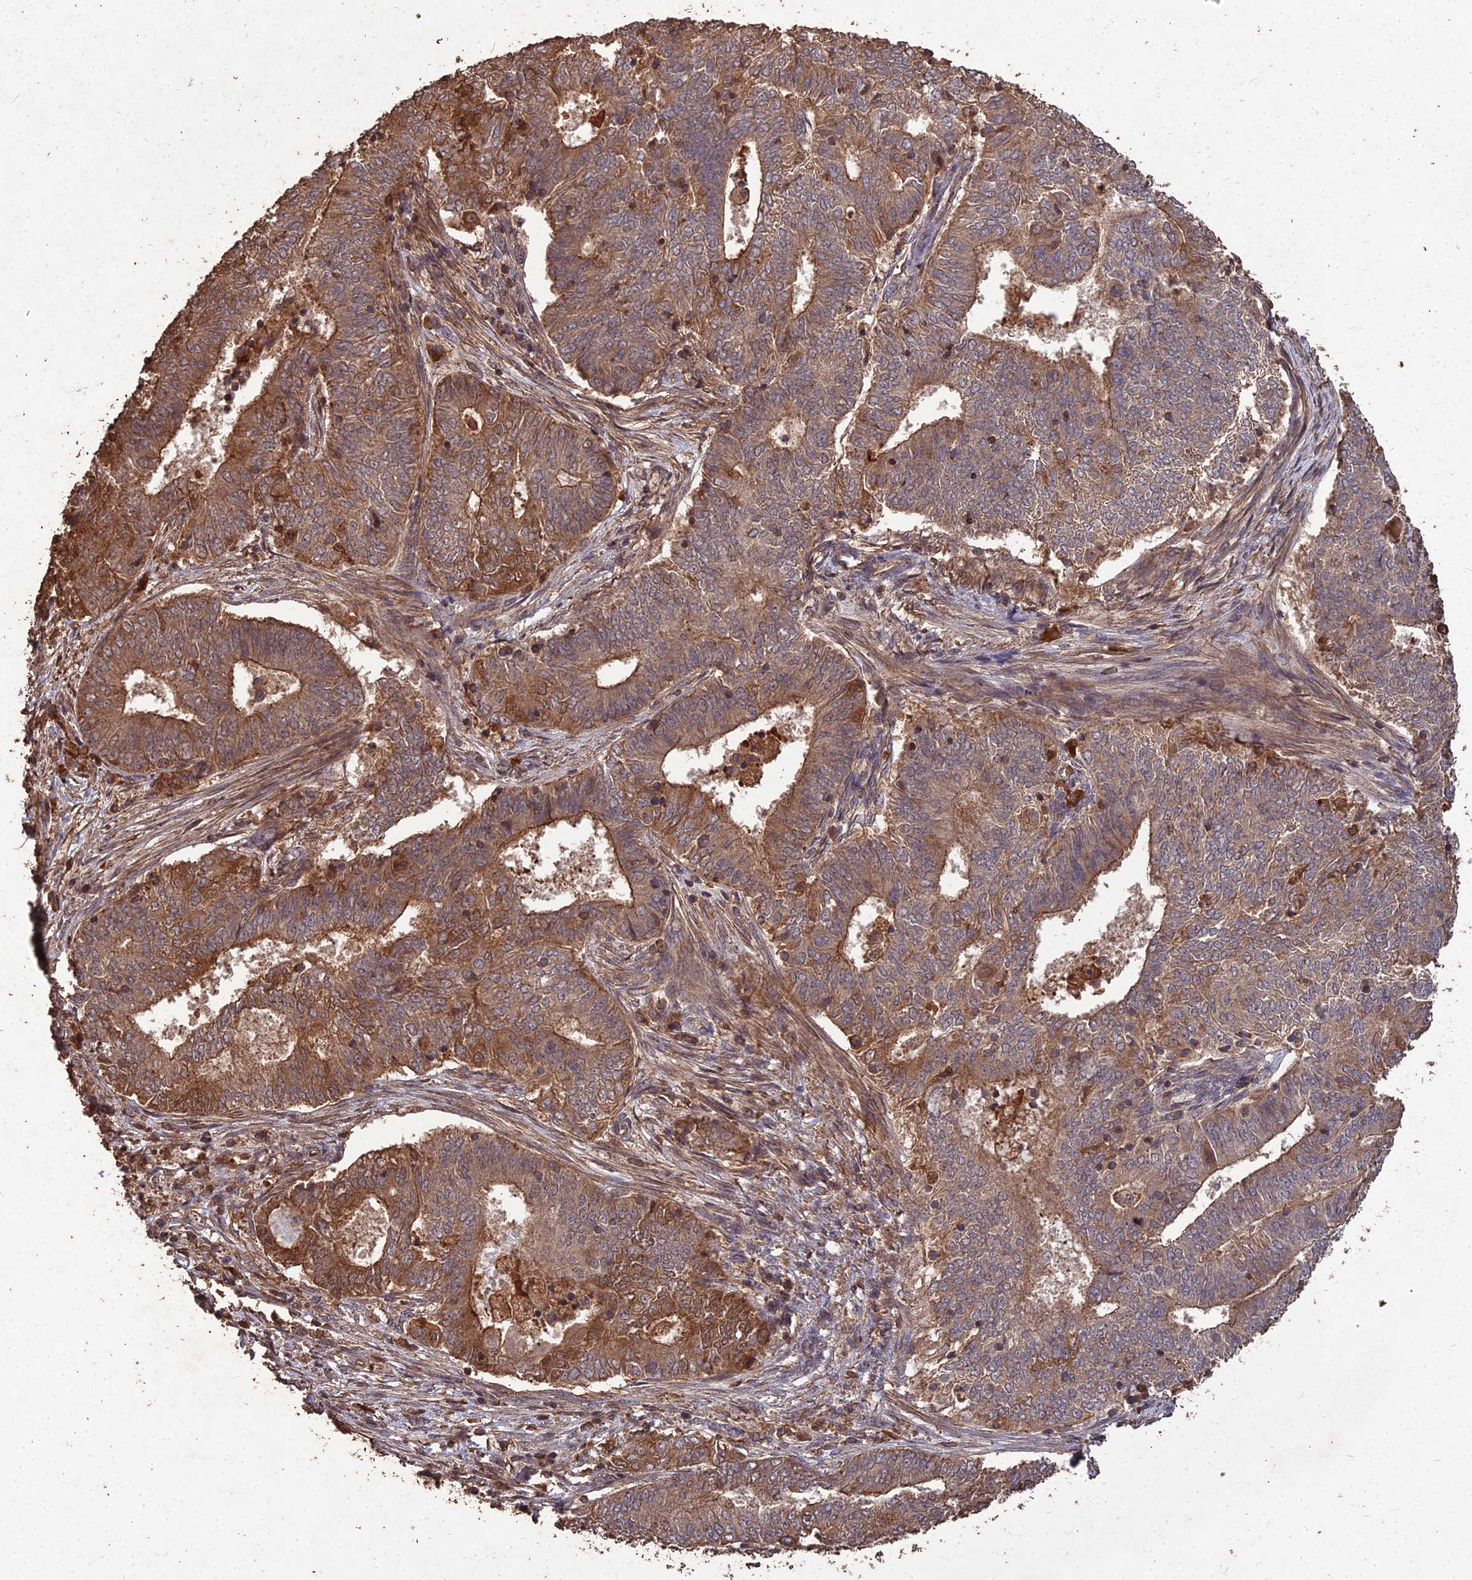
{"staining": {"intensity": "moderate", "quantity": ">75%", "location": "cytoplasmic/membranous"}, "tissue": "endometrial cancer", "cell_type": "Tumor cells", "image_type": "cancer", "snomed": [{"axis": "morphology", "description": "Adenocarcinoma, NOS"}, {"axis": "topography", "description": "Endometrium"}], "caption": "DAB immunohistochemical staining of human endometrial cancer exhibits moderate cytoplasmic/membranous protein staining in about >75% of tumor cells.", "gene": "SYMPK", "patient": {"sex": "female", "age": 62}}